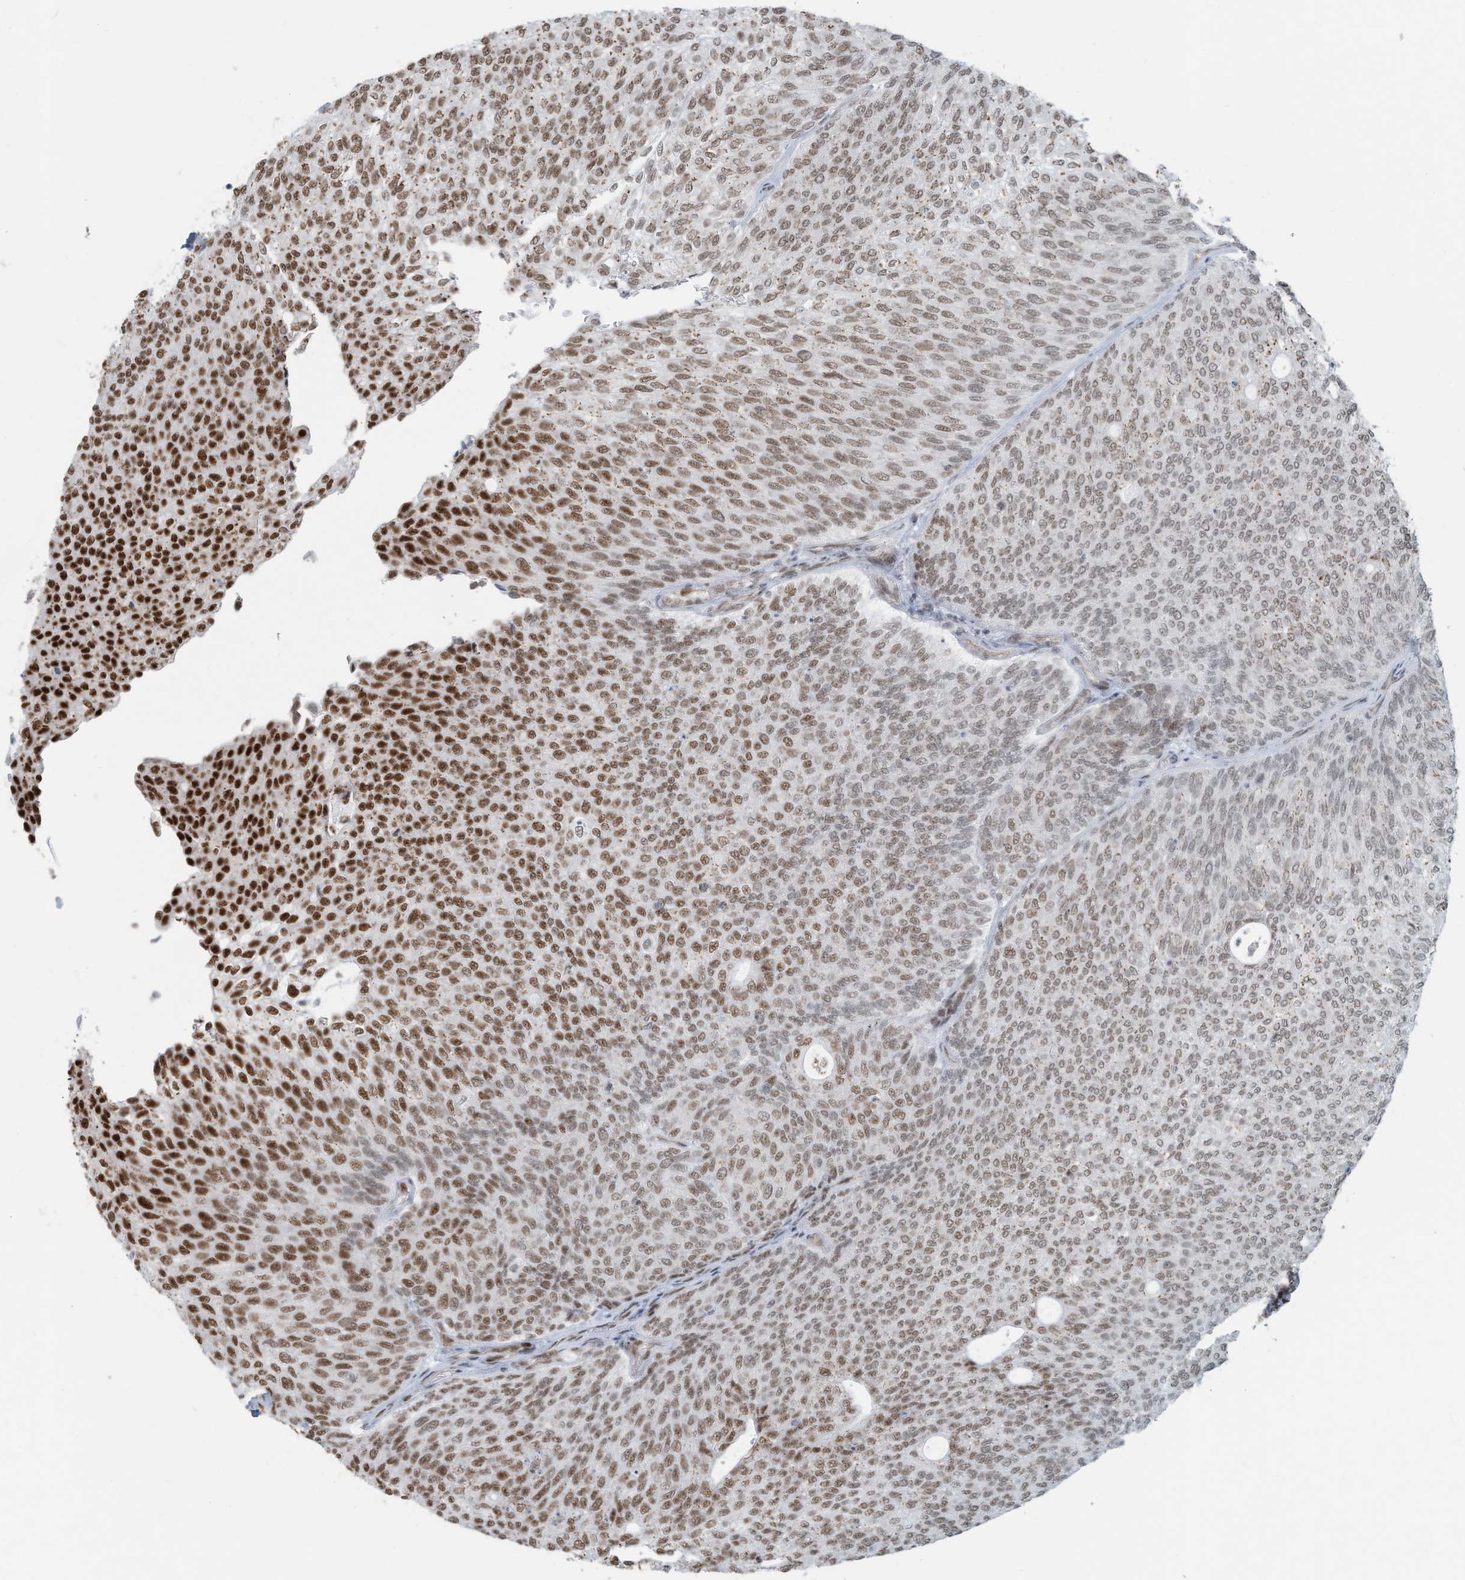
{"staining": {"intensity": "strong", "quantity": "25%-75%", "location": "nuclear"}, "tissue": "urothelial cancer", "cell_type": "Tumor cells", "image_type": "cancer", "snomed": [{"axis": "morphology", "description": "Urothelial carcinoma, Low grade"}, {"axis": "topography", "description": "Urinary bladder"}], "caption": "Human urothelial cancer stained for a protein (brown) reveals strong nuclear positive positivity in about 25%-75% of tumor cells.", "gene": "SARNP", "patient": {"sex": "female", "age": 79}}